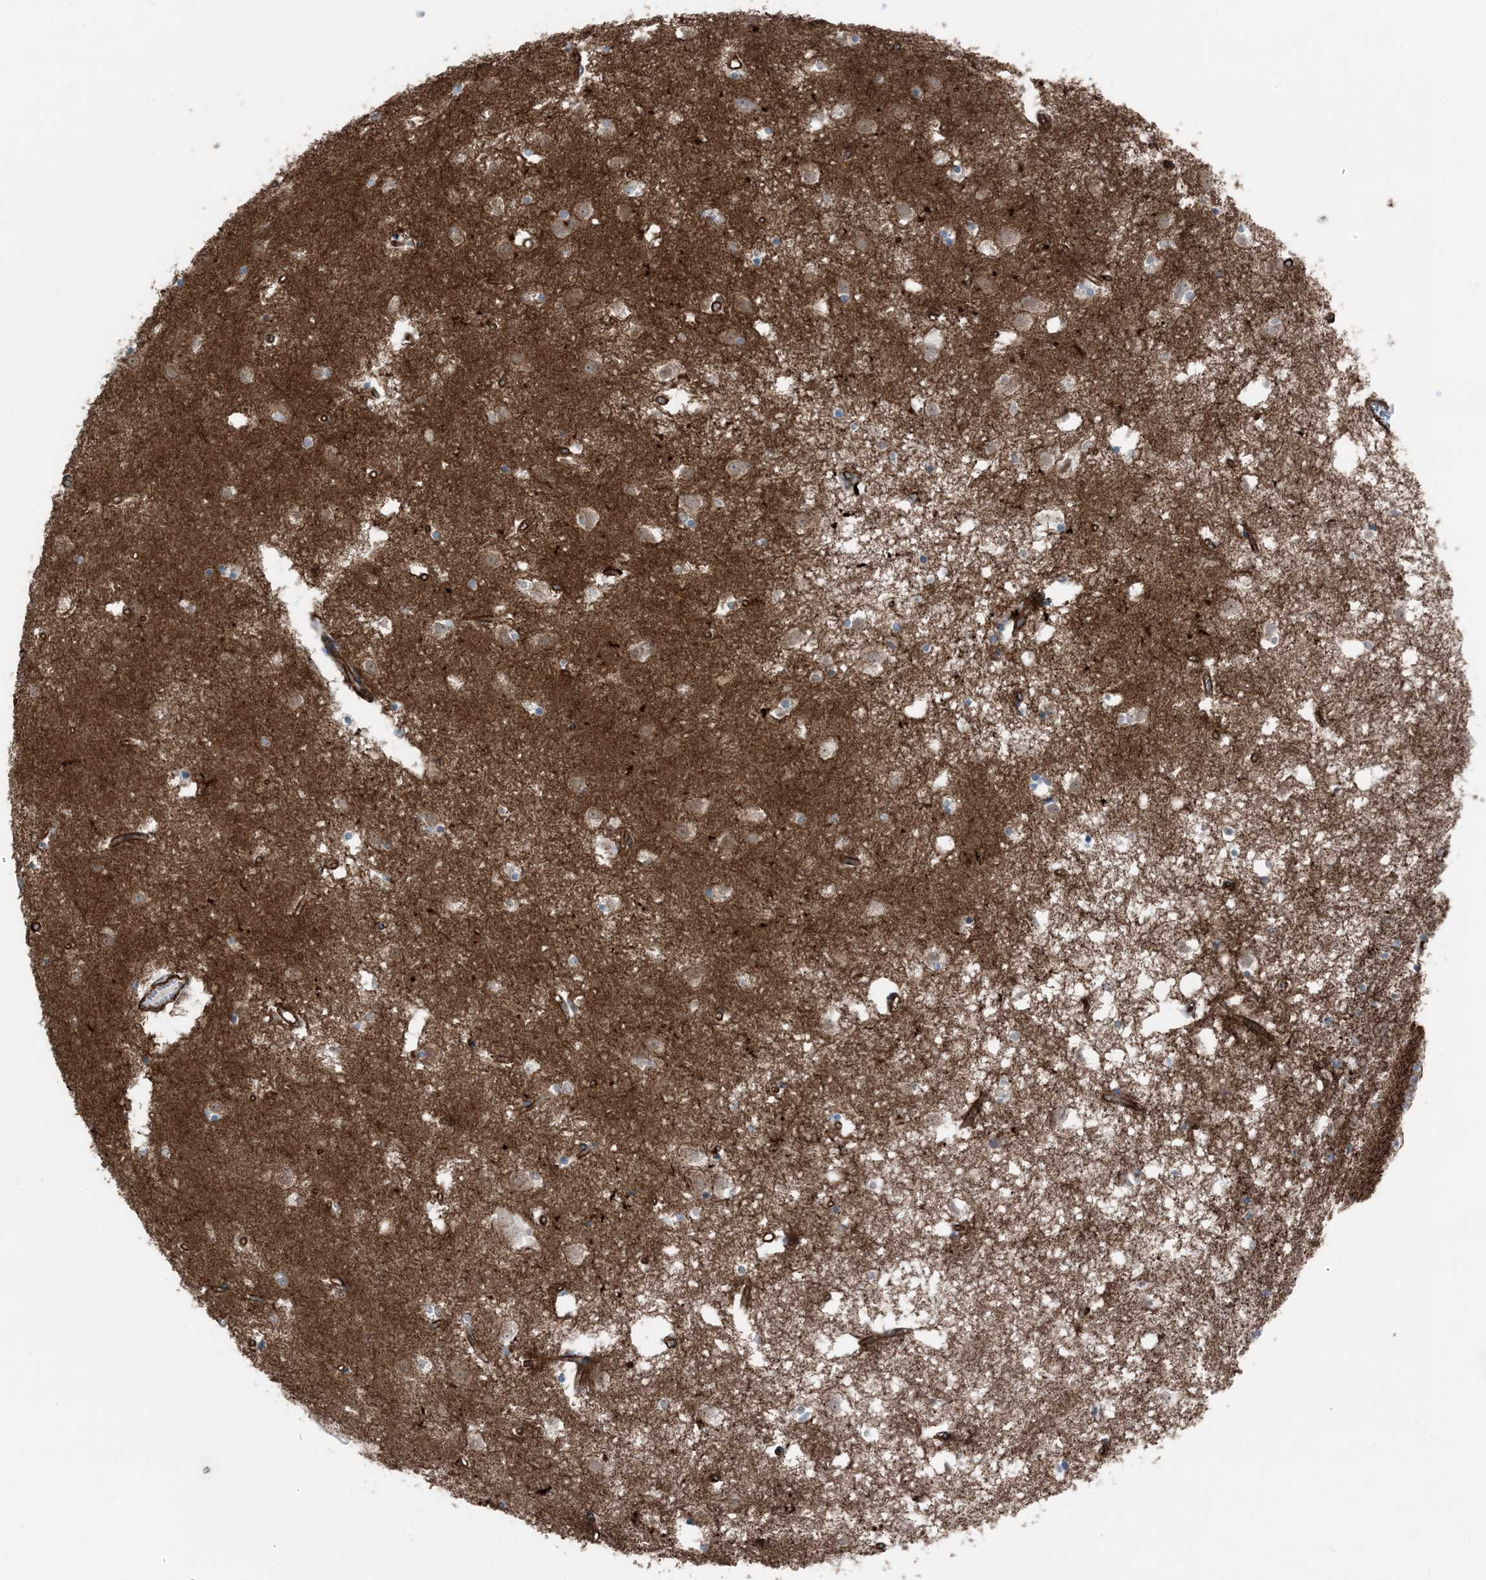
{"staining": {"intensity": "negative", "quantity": "none", "location": "none"}, "tissue": "caudate", "cell_type": "Glial cells", "image_type": "normal", "snomed": [{"axis": "morphology", "description": "Normal tissue, NOS"}, {"axis": "topography", "description": "Lateral ventricle wall"}], "caption": "Photomicrograph shows no protein staining in glial cells of unremarkable caudate. (DAB (3,3'-diaminobenzidine) IHC, high magnification).", "gene": "ZFP90", "patient": {"sex": "male", "age": 45}}